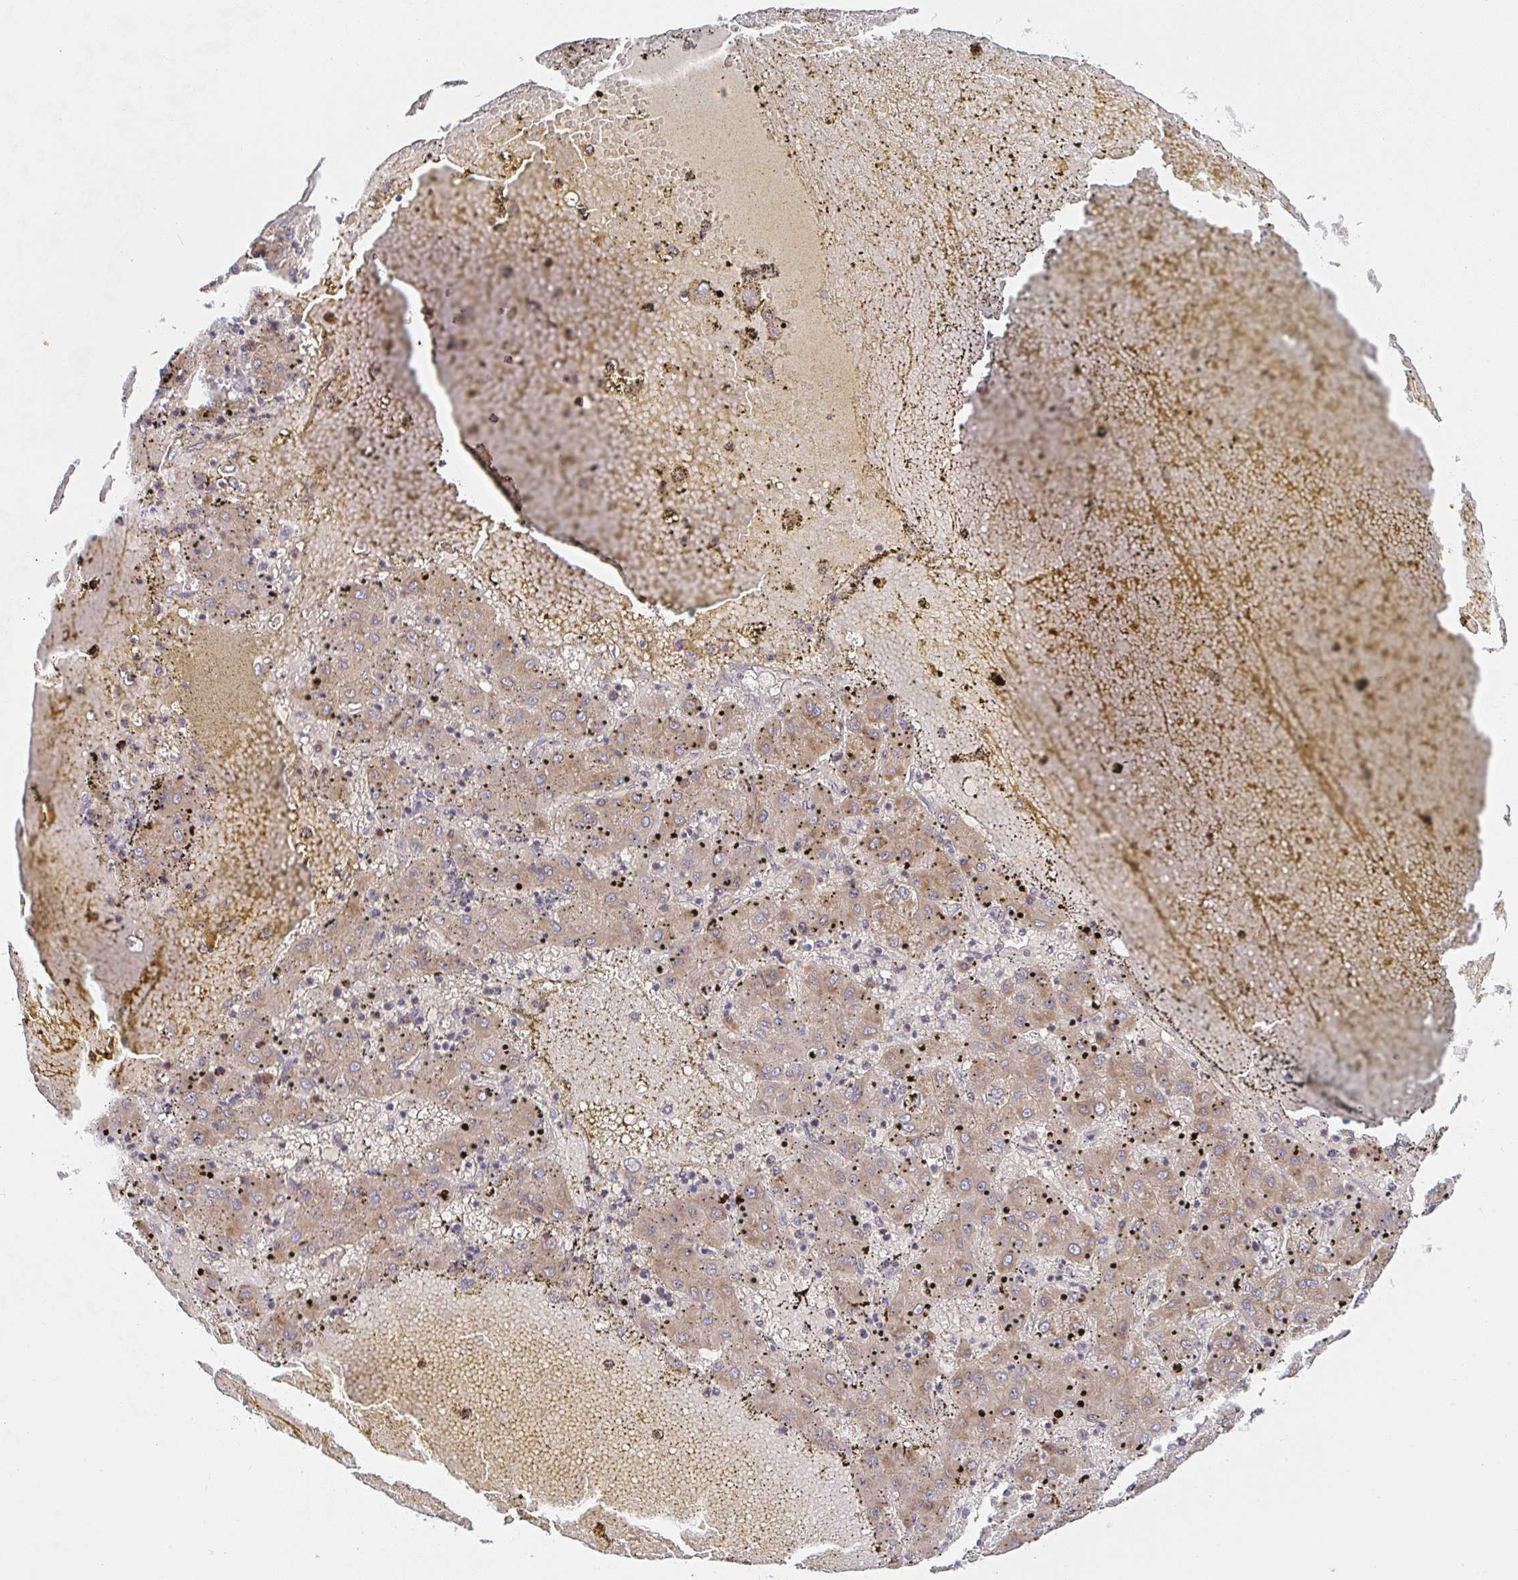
{"staining": {"intensity": "weak", "quantity": ">75%", "location": "cytoplasmic/membranous"}, "tissue": "liver cancer", "cell_type": "Tumor cells", "image_type": "cancer", "snomed": [{"axis": "morphology", "description": "Carcinoma, Hepatocellular, NOS"}, {"axis": "topography", "description": "Liver"}], "caption": "Human liver cancer stained for a protein (brown) demonstrates weak cytoplasmic/membranous positive staining in about >75% of tumor cells.", "gene": "DERL2", "patient": {"sex": "male", "age": 72}}